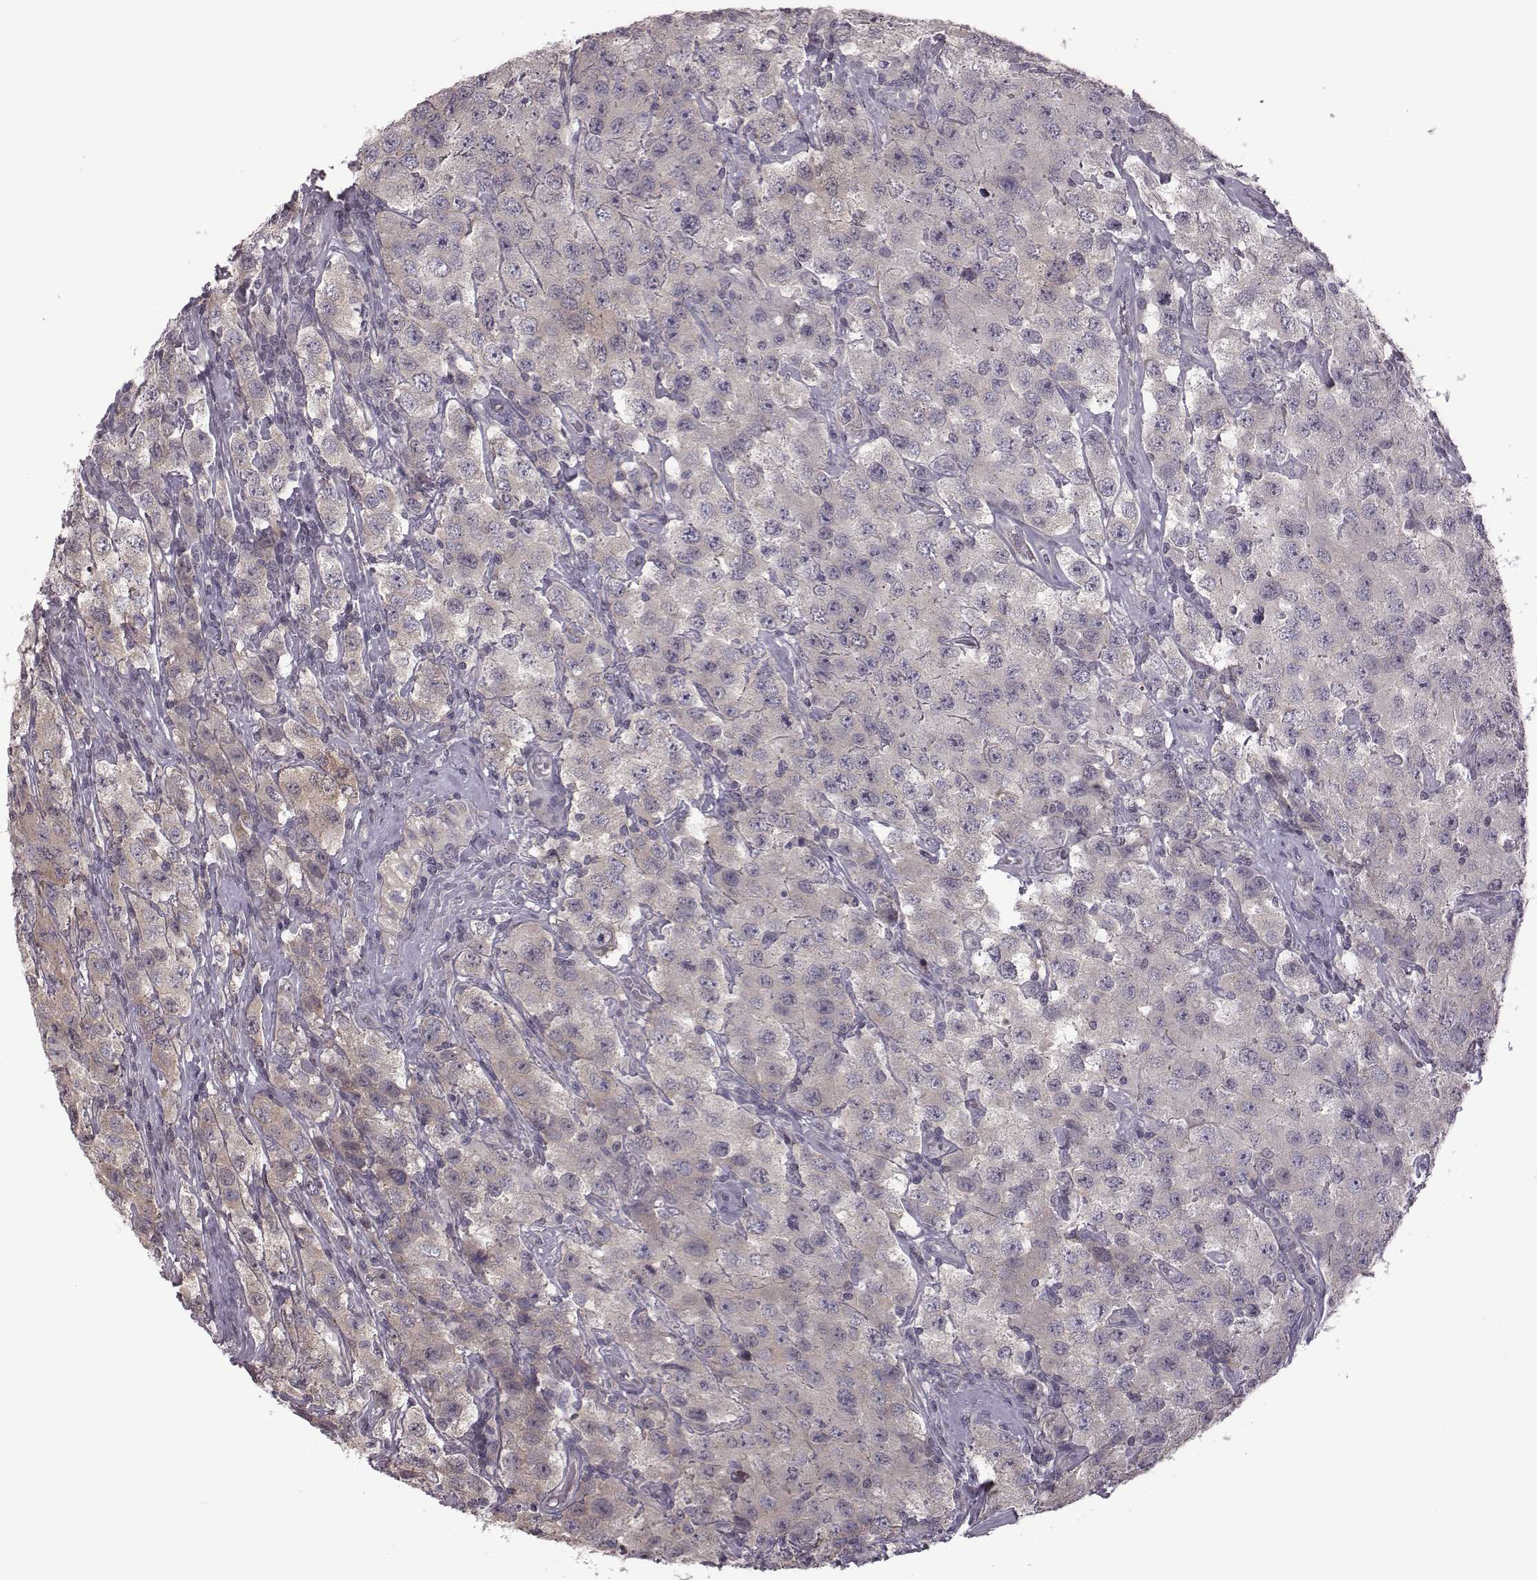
{"staining": {"intensity": "weak", "quantity": "<25%", "location": "cytoplasmic/membranous"}, "tissue": "testis cancer", "cell_type": "Tumor cells", "image_type": "cancer", "snomed": [{"axis": "morphology", "description": "Seminoma, NOS"}, {"axis": "topography", "description": "Testis"}], "caption": "Seminoma (testis) was stained to show a protein in brown. There is no significant positivity in tumor cells.", "gene": "BICDL1", "patient": {"sex": "male", "age": 52}}